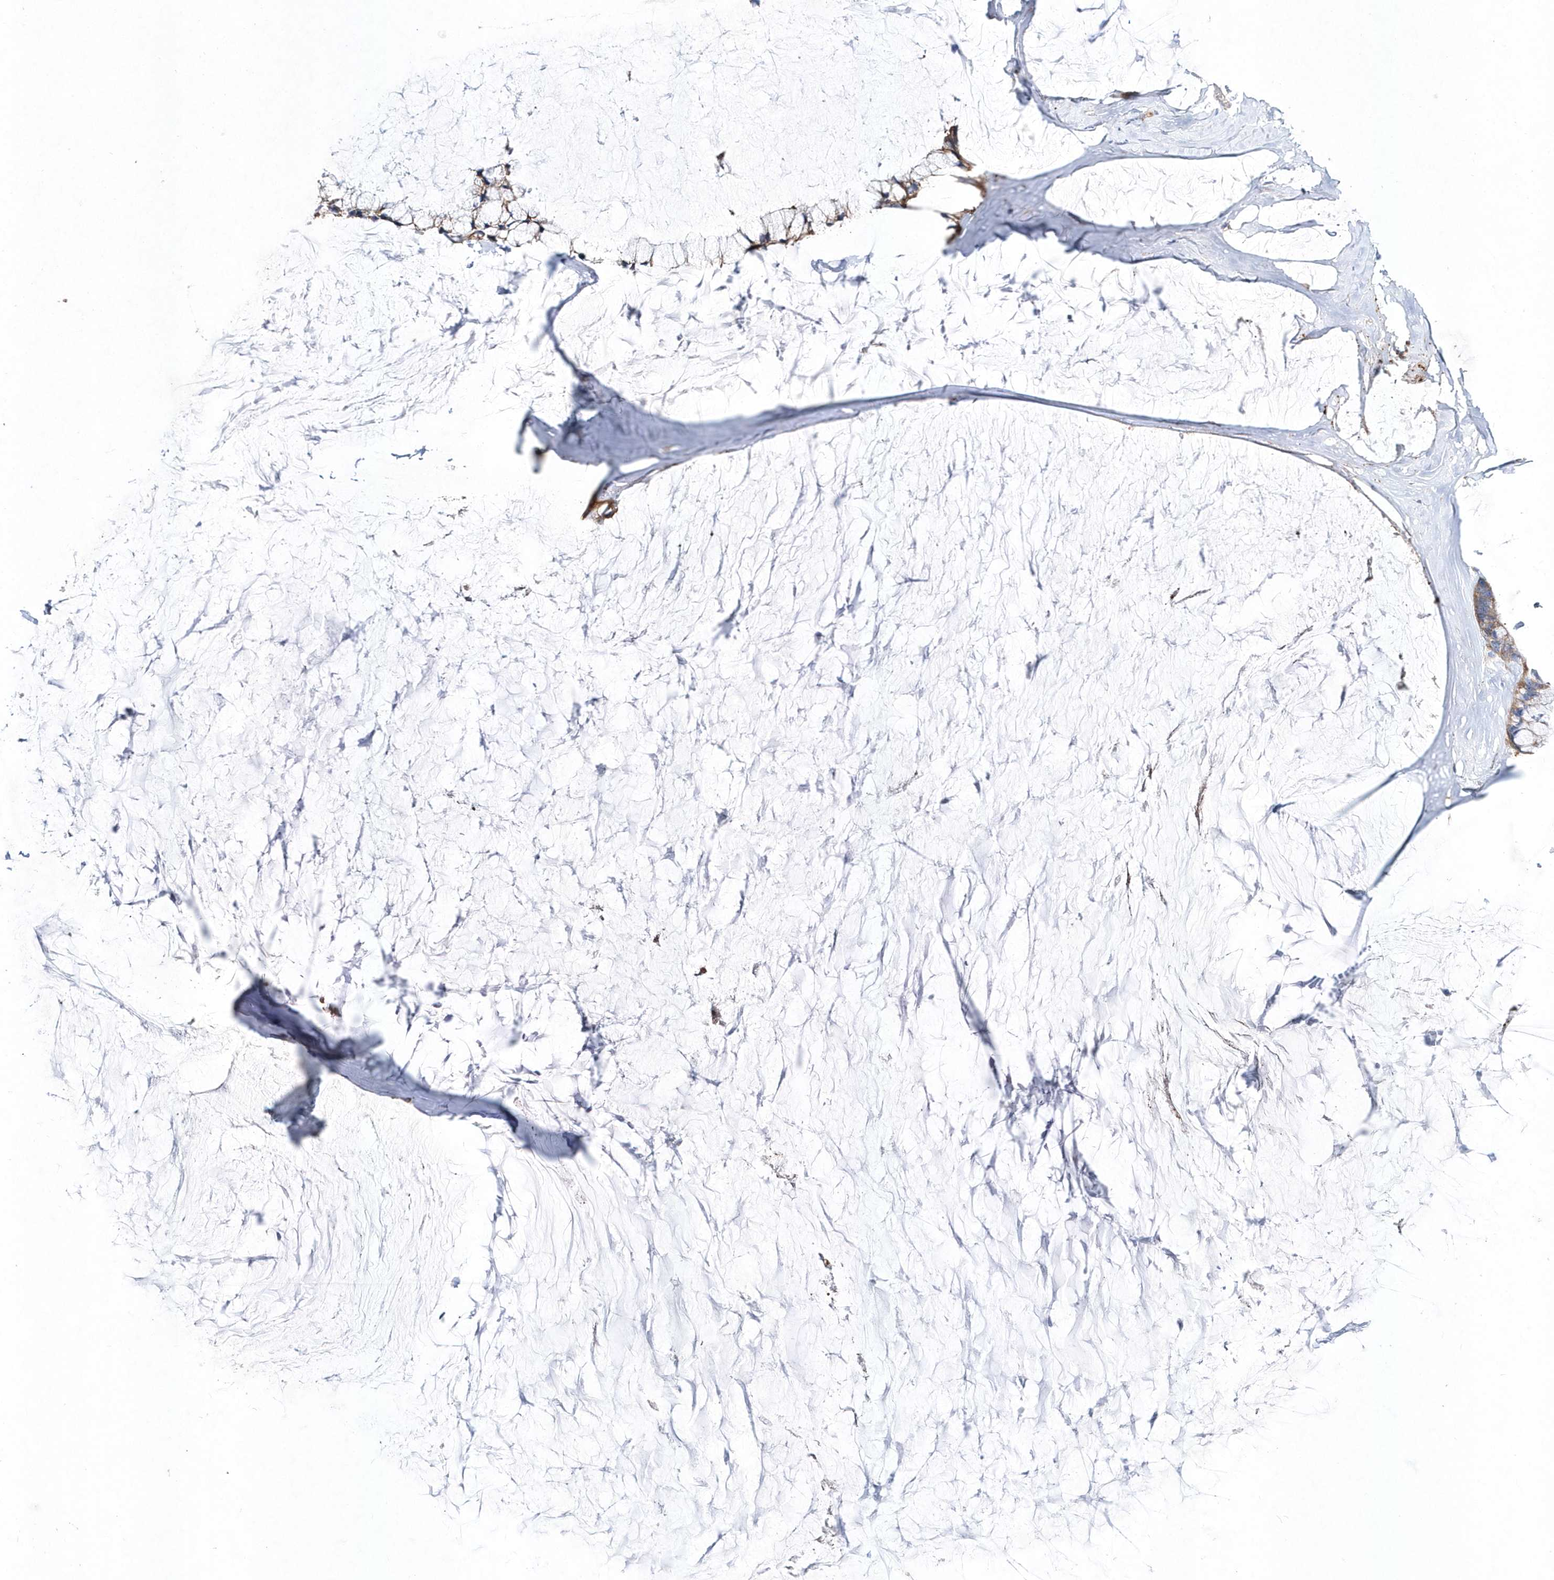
{"staining": {"intensity": "weak", "quantity": "25%-75%", "location": "cytoplasmic/membranous"}, "tissue": "ovarian cancer", "cell_type": "Tumor cells", "image_type": "cancer", "snomed": [{"axis": "morphology", "description": "Cystadenocarcinoma, mucinous, NOS"}, {"axis": "topography", "description": "Ovary"}], "caption": "Immunohistochemistry staining of ovarian cancer, which reveals low levels of weak cytoplasmic/membranous expression in approximately 25%-75% of tumor cells indicating weak cytoplasmic/membranous protein staining. The staining was performed using DAB (3,3'-diaminobenzidine) (brown) for protein detection and nuclei were counterstained in hematoxylin (blue).", "gene": "JKAMP", "patient": {"sex": "female", "age": 39}}